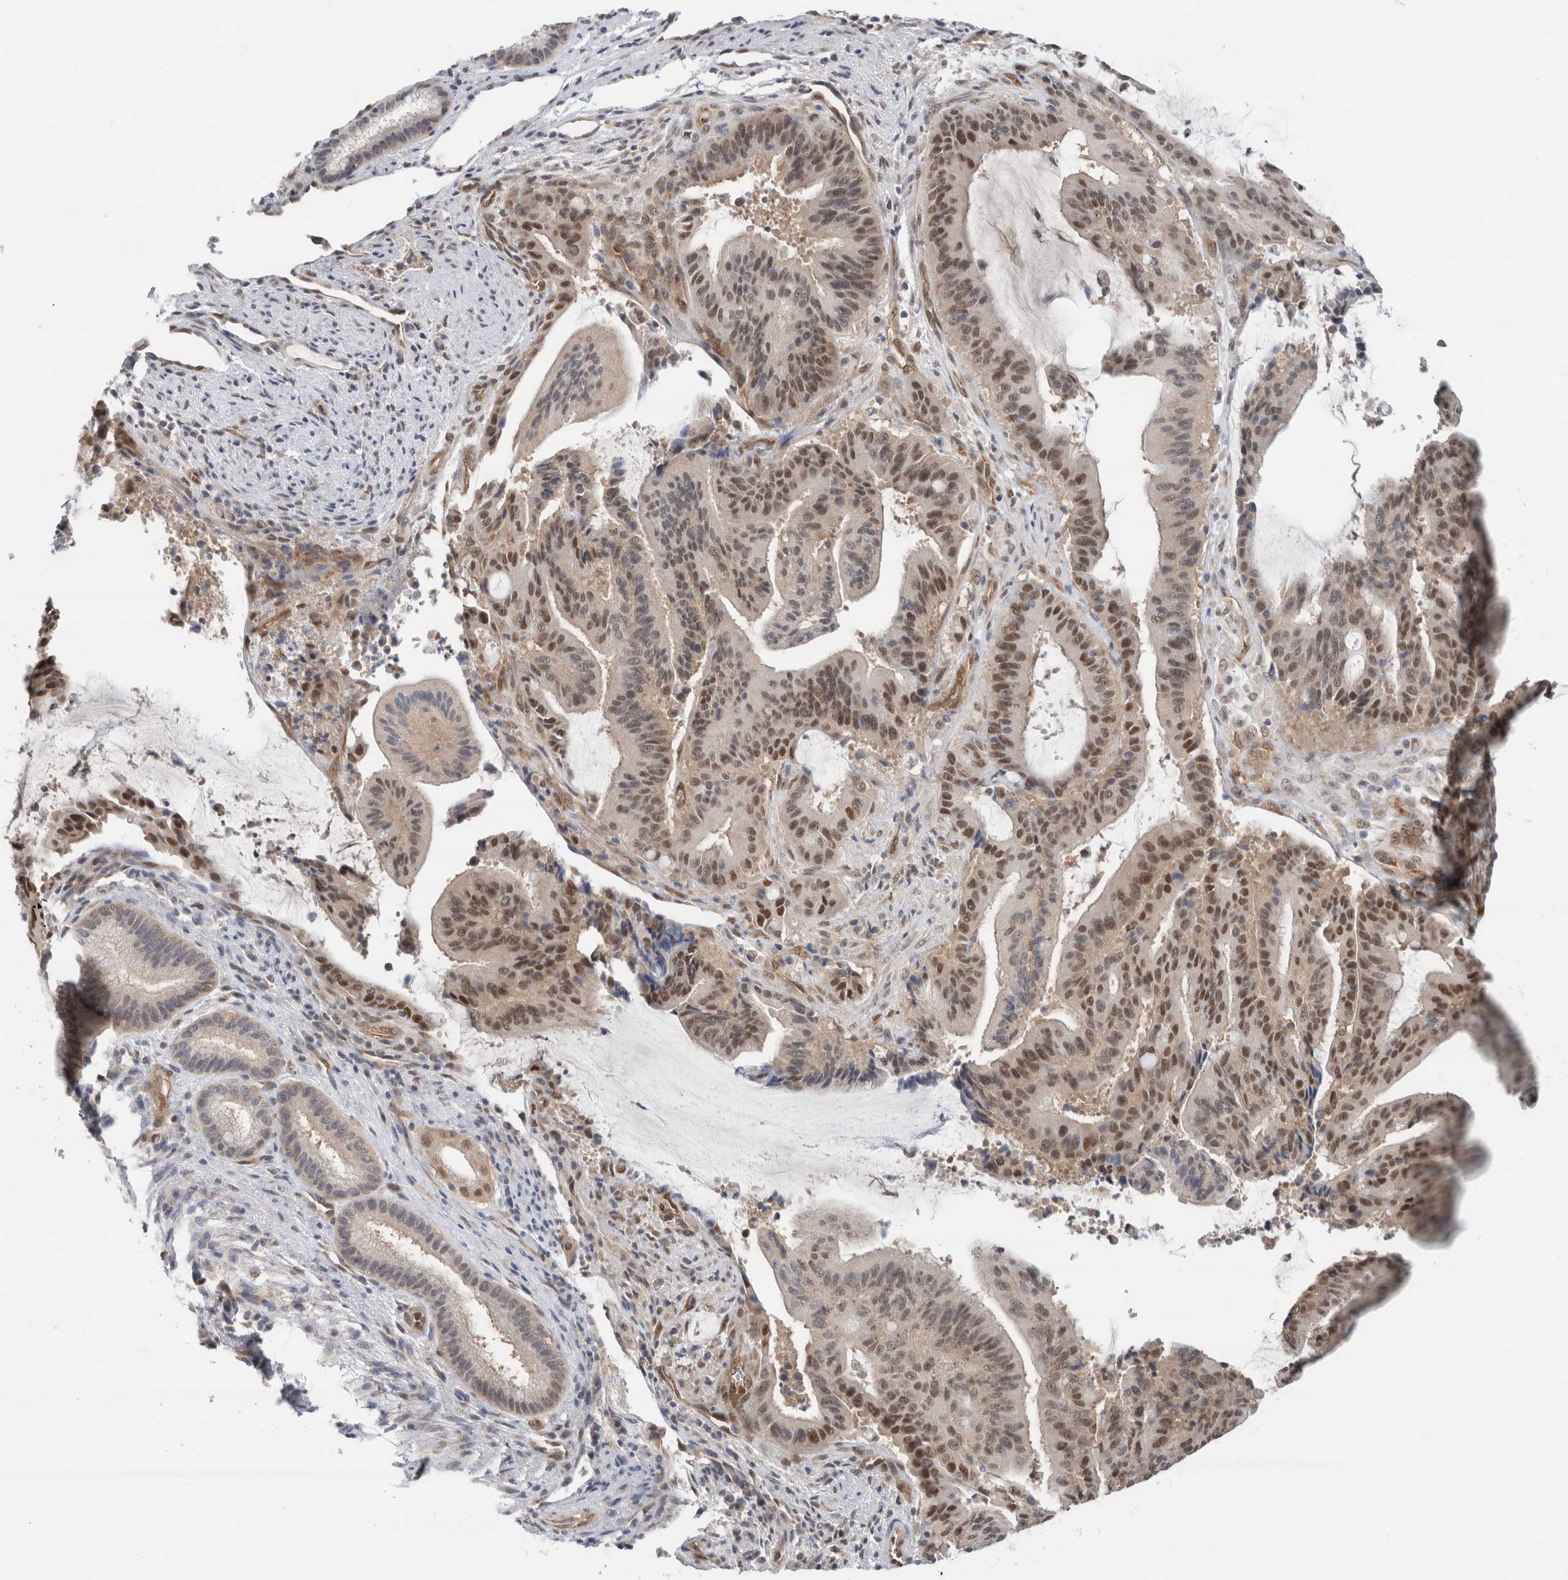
{"staining": {"intensity": "moderate", "quantity": ">75%", "location": "nuclear"}, "tissue": "liver cancer", "cell_type": "Tumor cells", "image_type": "cancer", "snomed": [{"axis": "morphology", "description": "Normal tissue, NOS"}, {"axis": "morphology", "description": "Cholangiocarcinoma"}, {"axis": "topography", "description": "Liver"}, {"axis": "topography", "description": "Peripheral nerve tissue"}], "caption": "Moderate nuclear positivity is present in approximately >75% of tumor cells in cholangiocarcinoma (liver). Using DAB (3,3'-diaminobenzidine) (brown) and hematoxylin (blue) stains, captured at high magnification using brightfield microscopy.", "gene": "EIF4G3", "patient": {"sex": "female", "age": 73}}